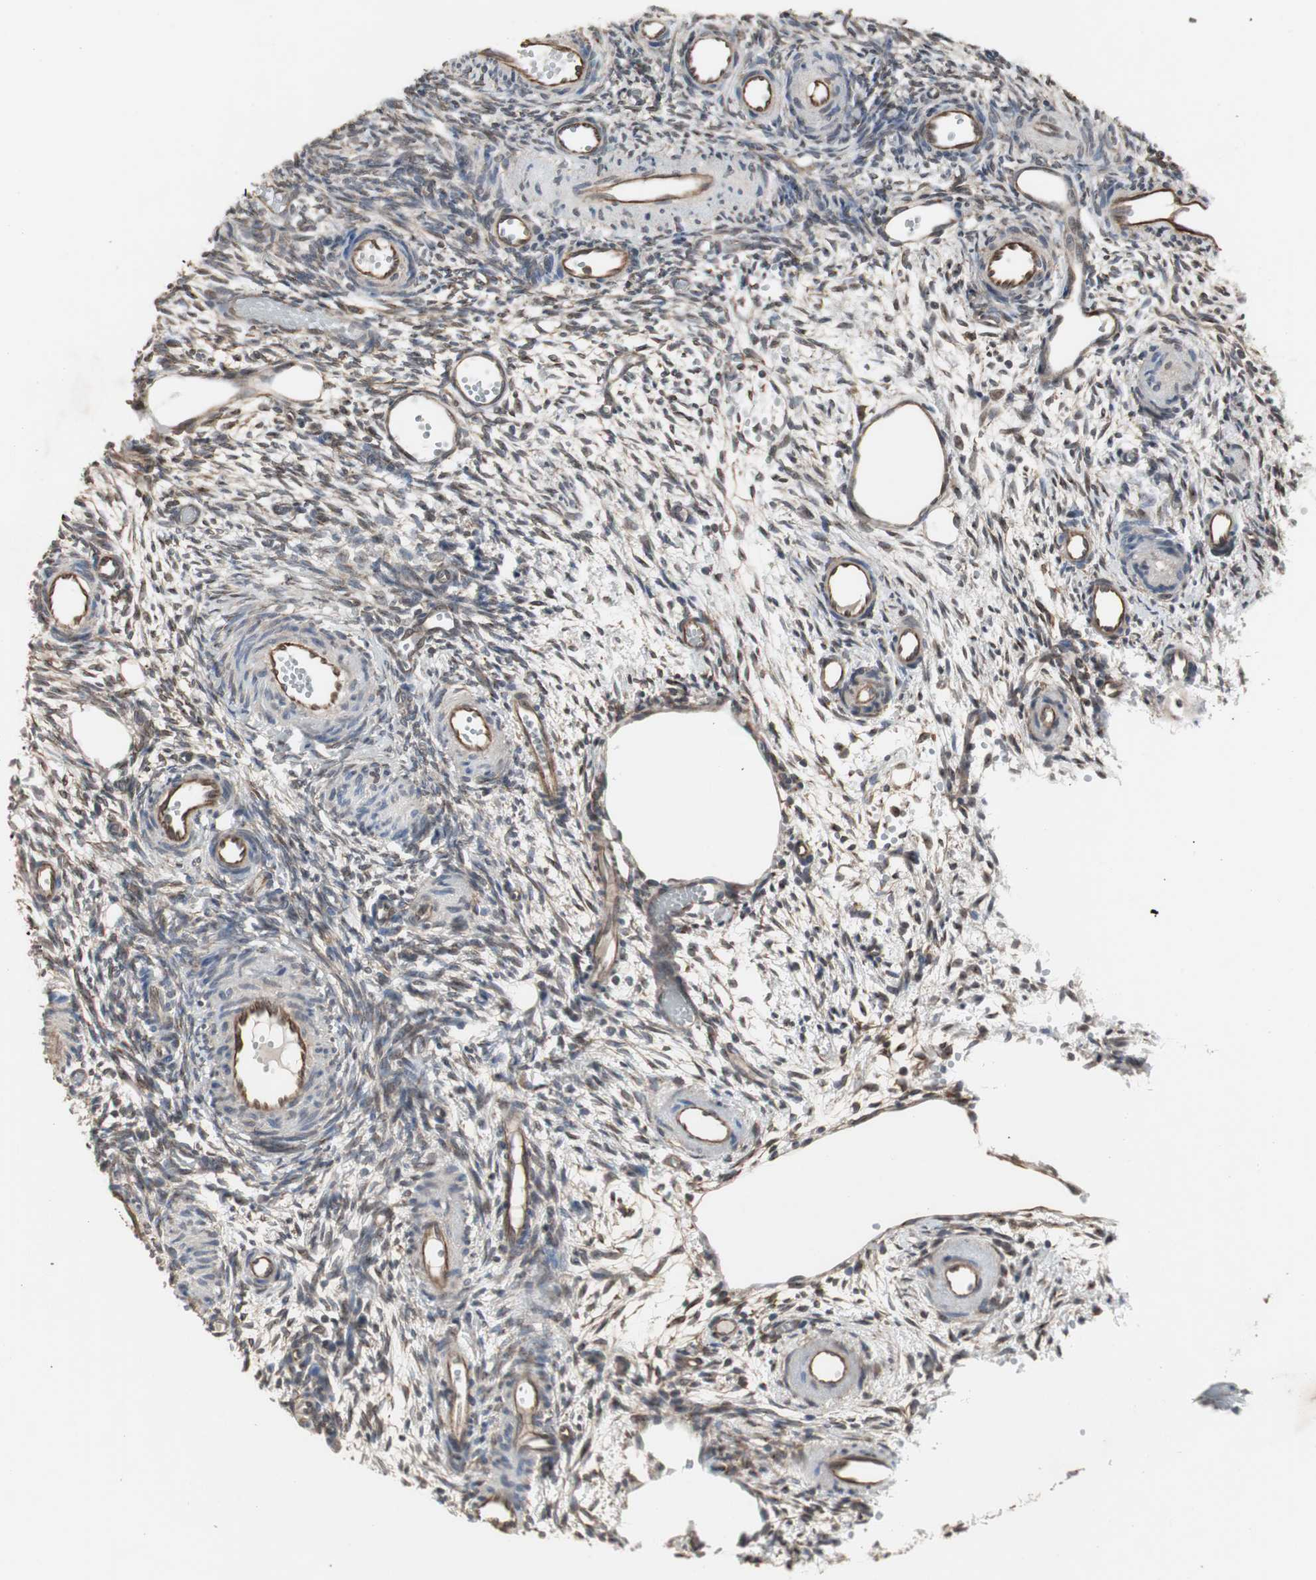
{"staining": {"intensity": "weak", "quantity": "25%-75%", "location": "cytoplasmic/membranous"}, "tissue": "ovary", "cell_type": "Ovarian stroma cells", "image_type": "normal", "snomed": [{"axis": "morphology", "description": "Normal tissue, NOS"}, {"axis": "topography", "description": "Ovary"}], "caption": "Human ovary stained for a protein (brown) exhibits weak cytoplasmic/membranous positive staining in about 25%-75% of ovarian stroma cells.", "gene": "ATP2B2", "patient": {"sex": "female", "age": 35}}